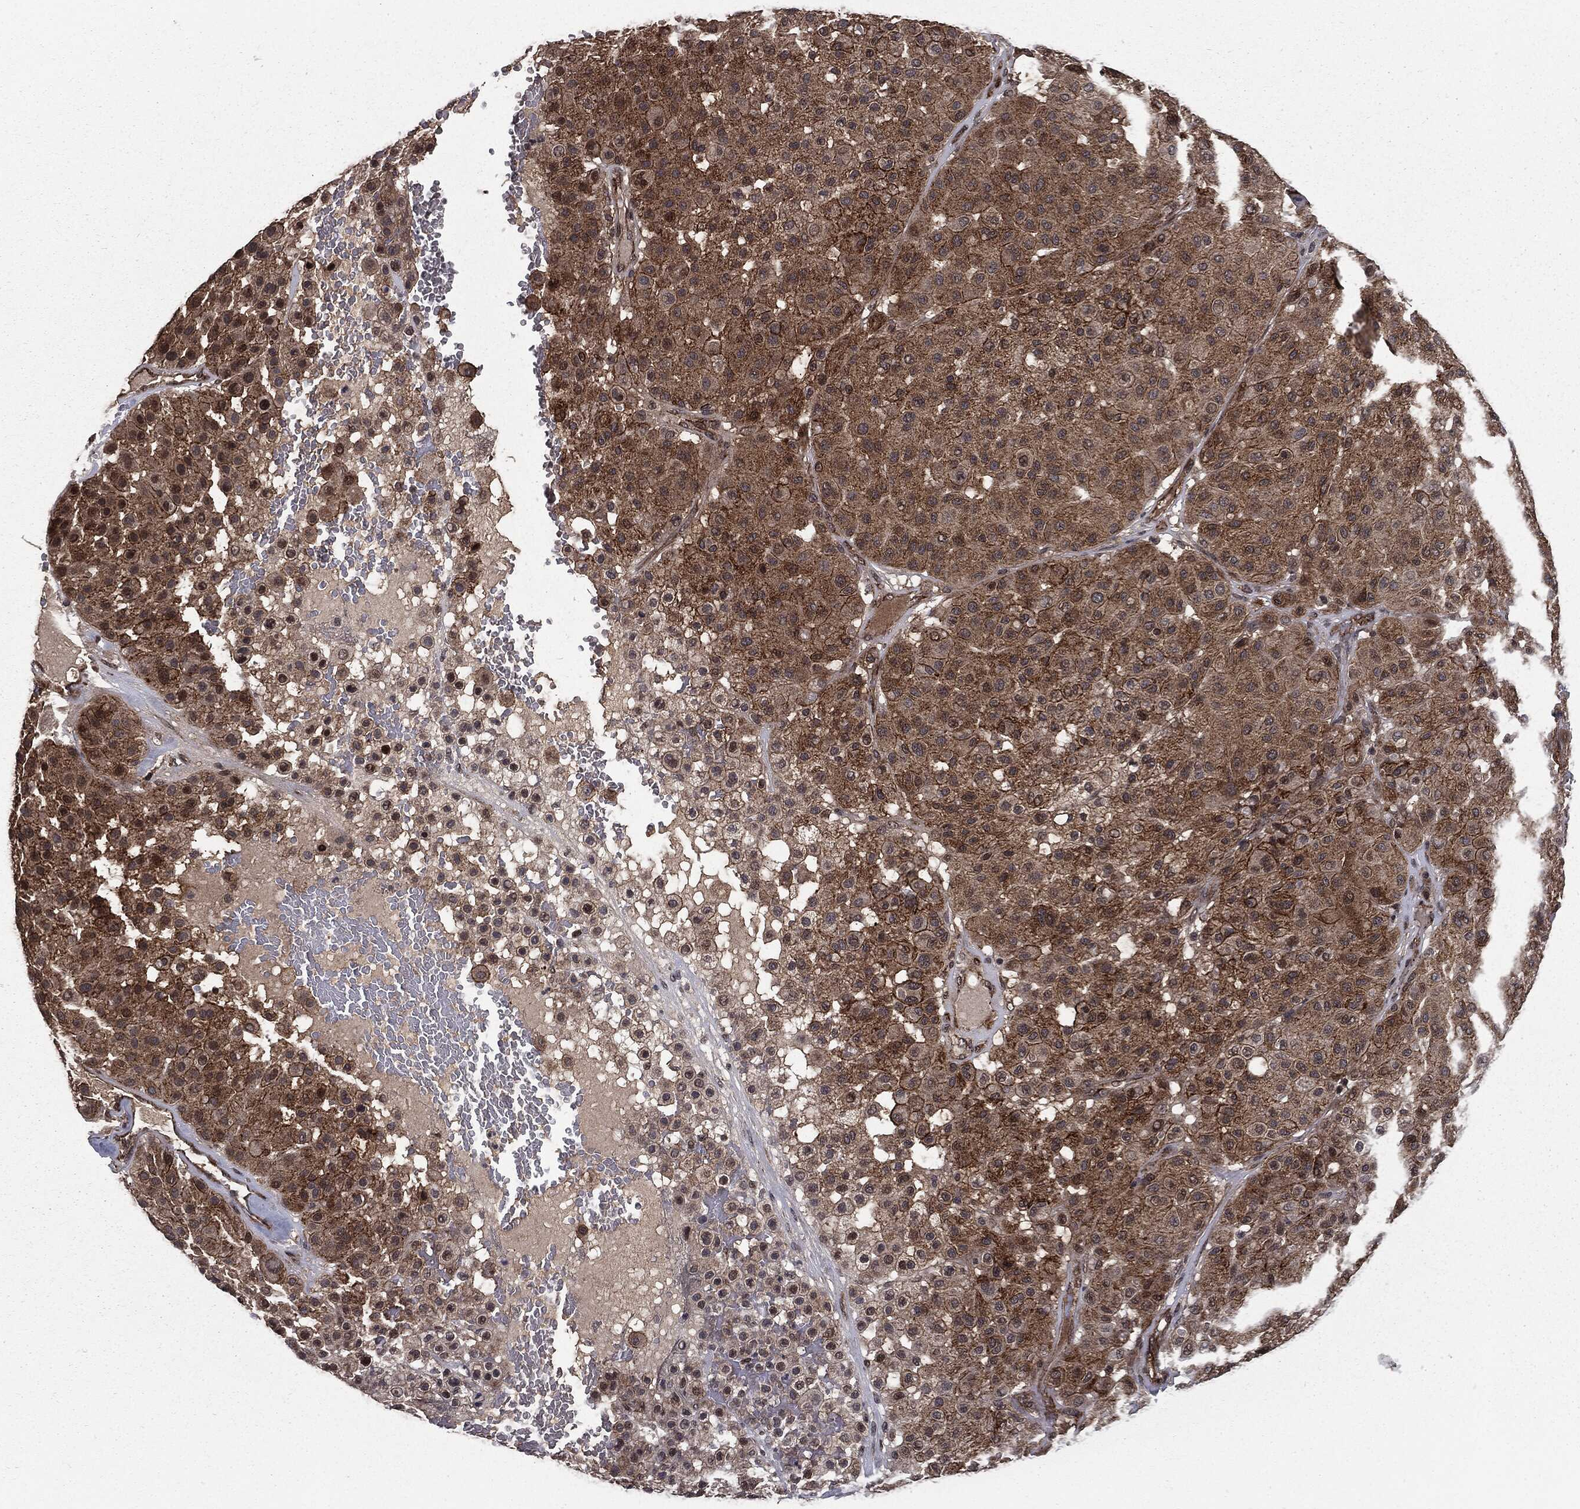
{"staining": {"intensity": "strong", "quantity": "<25%", "location": "cytoplasmic/membranous"}, "tissue": "melanoma", "cell_type": "Tumor cells", "image_type": "cancer", "snomed": [{"axis": "morphology", "description": "Malignant melanoma, Metastatic site"}, {"axis": "topography", "description": "Smooth muscle"}], "caption": "Protein analysis of melanoma tissue demonstrates strong cytoplasmic/membranous expression in approximately <25% of tumor cells.", "gene": "PTPA", "patient": {"sex": "male", "age": 41}}